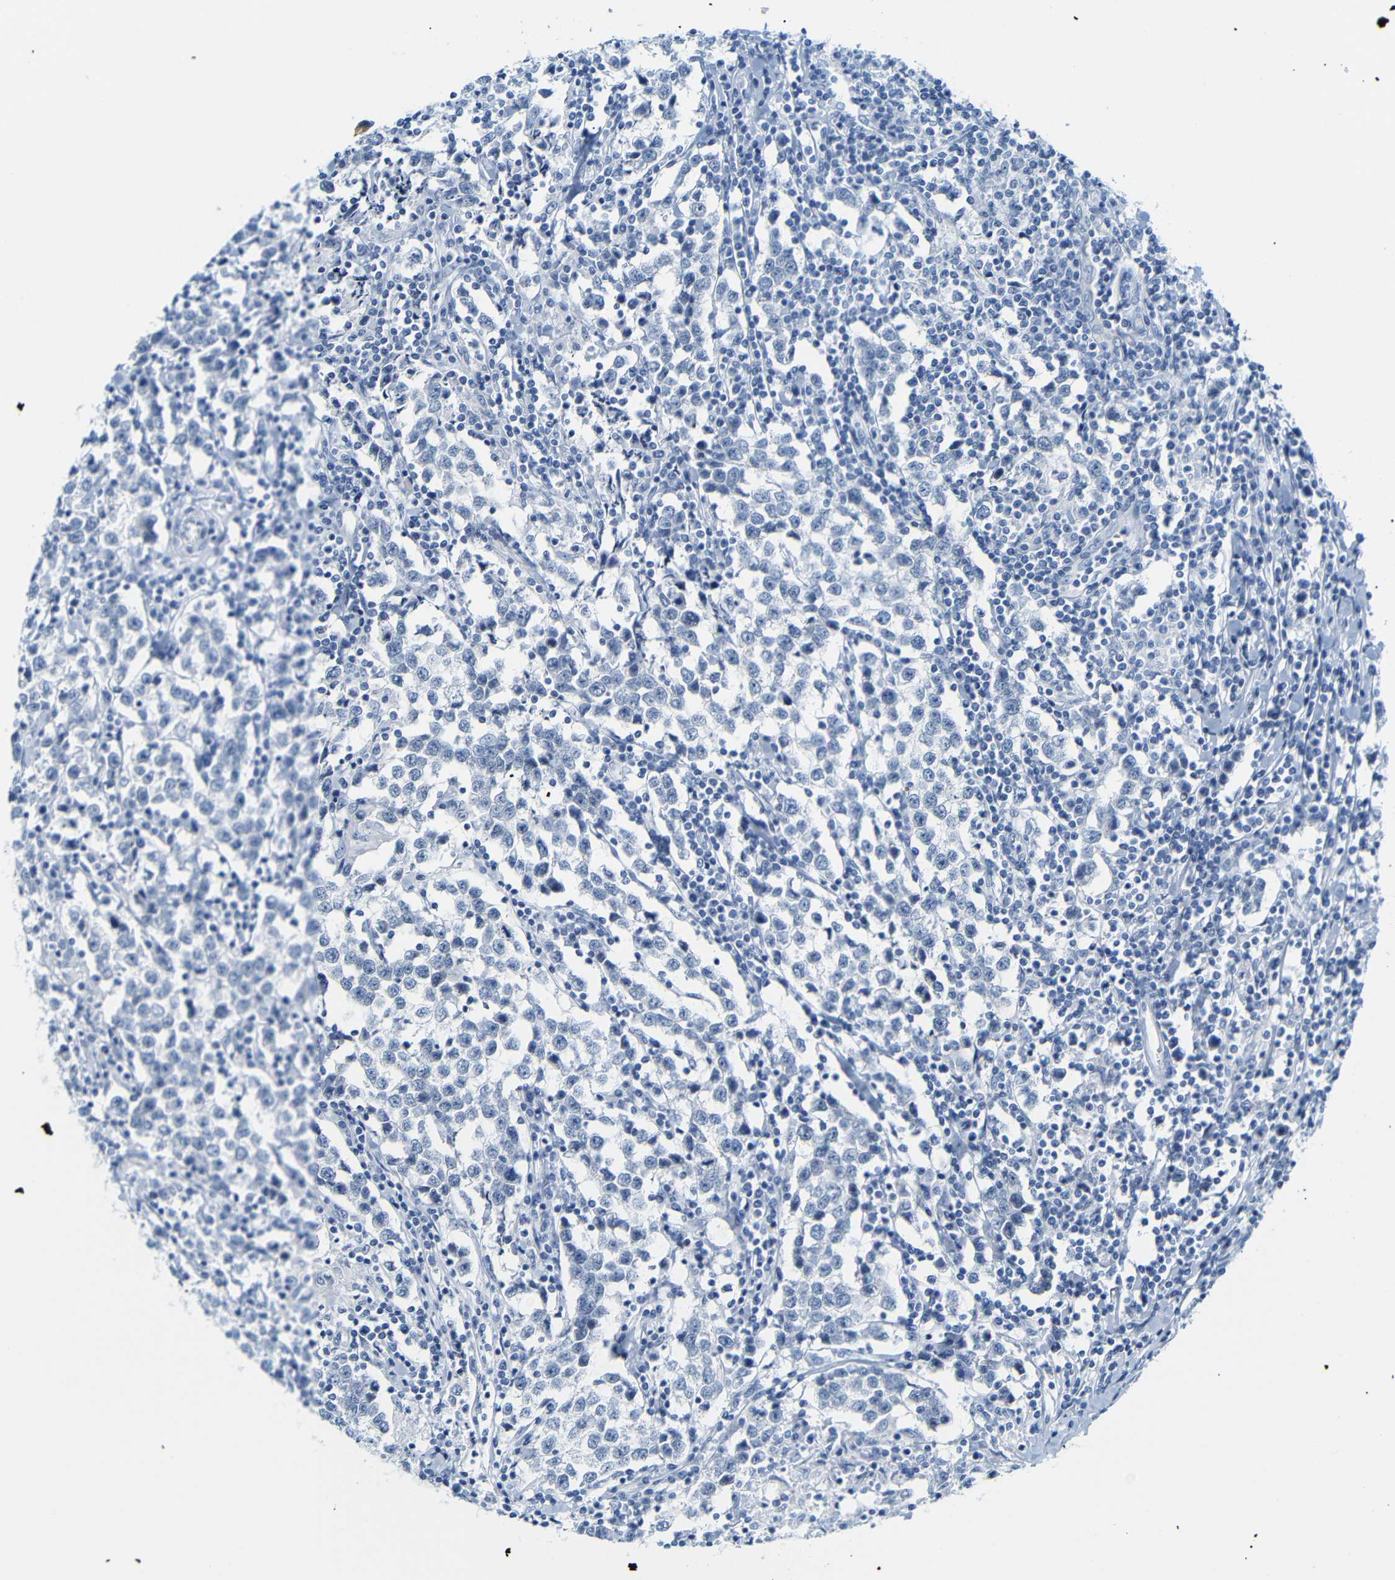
{"staining": {"intensity": "negative", "quantity": "none", "location": "none"}, "tissue": "testis cancer", "cell_type": "Tumor cells", "image_type": "cancer", "snomed": [{"axis": "morphology", "description": "Seminoma, NOS"}, {"axis": "morphology", "description": "Carcinoma, Embryonal, NOS"}, {"axis": "topography", "description": "Testis"}], "caption": "Immunohistochemistry image of neoplastic tissue: human testis seminoma stained with DAB displays no significant protein positivity in tumor cells.", "gene": "DYNAP", "patient": {"sex": "male", "age": 36}}